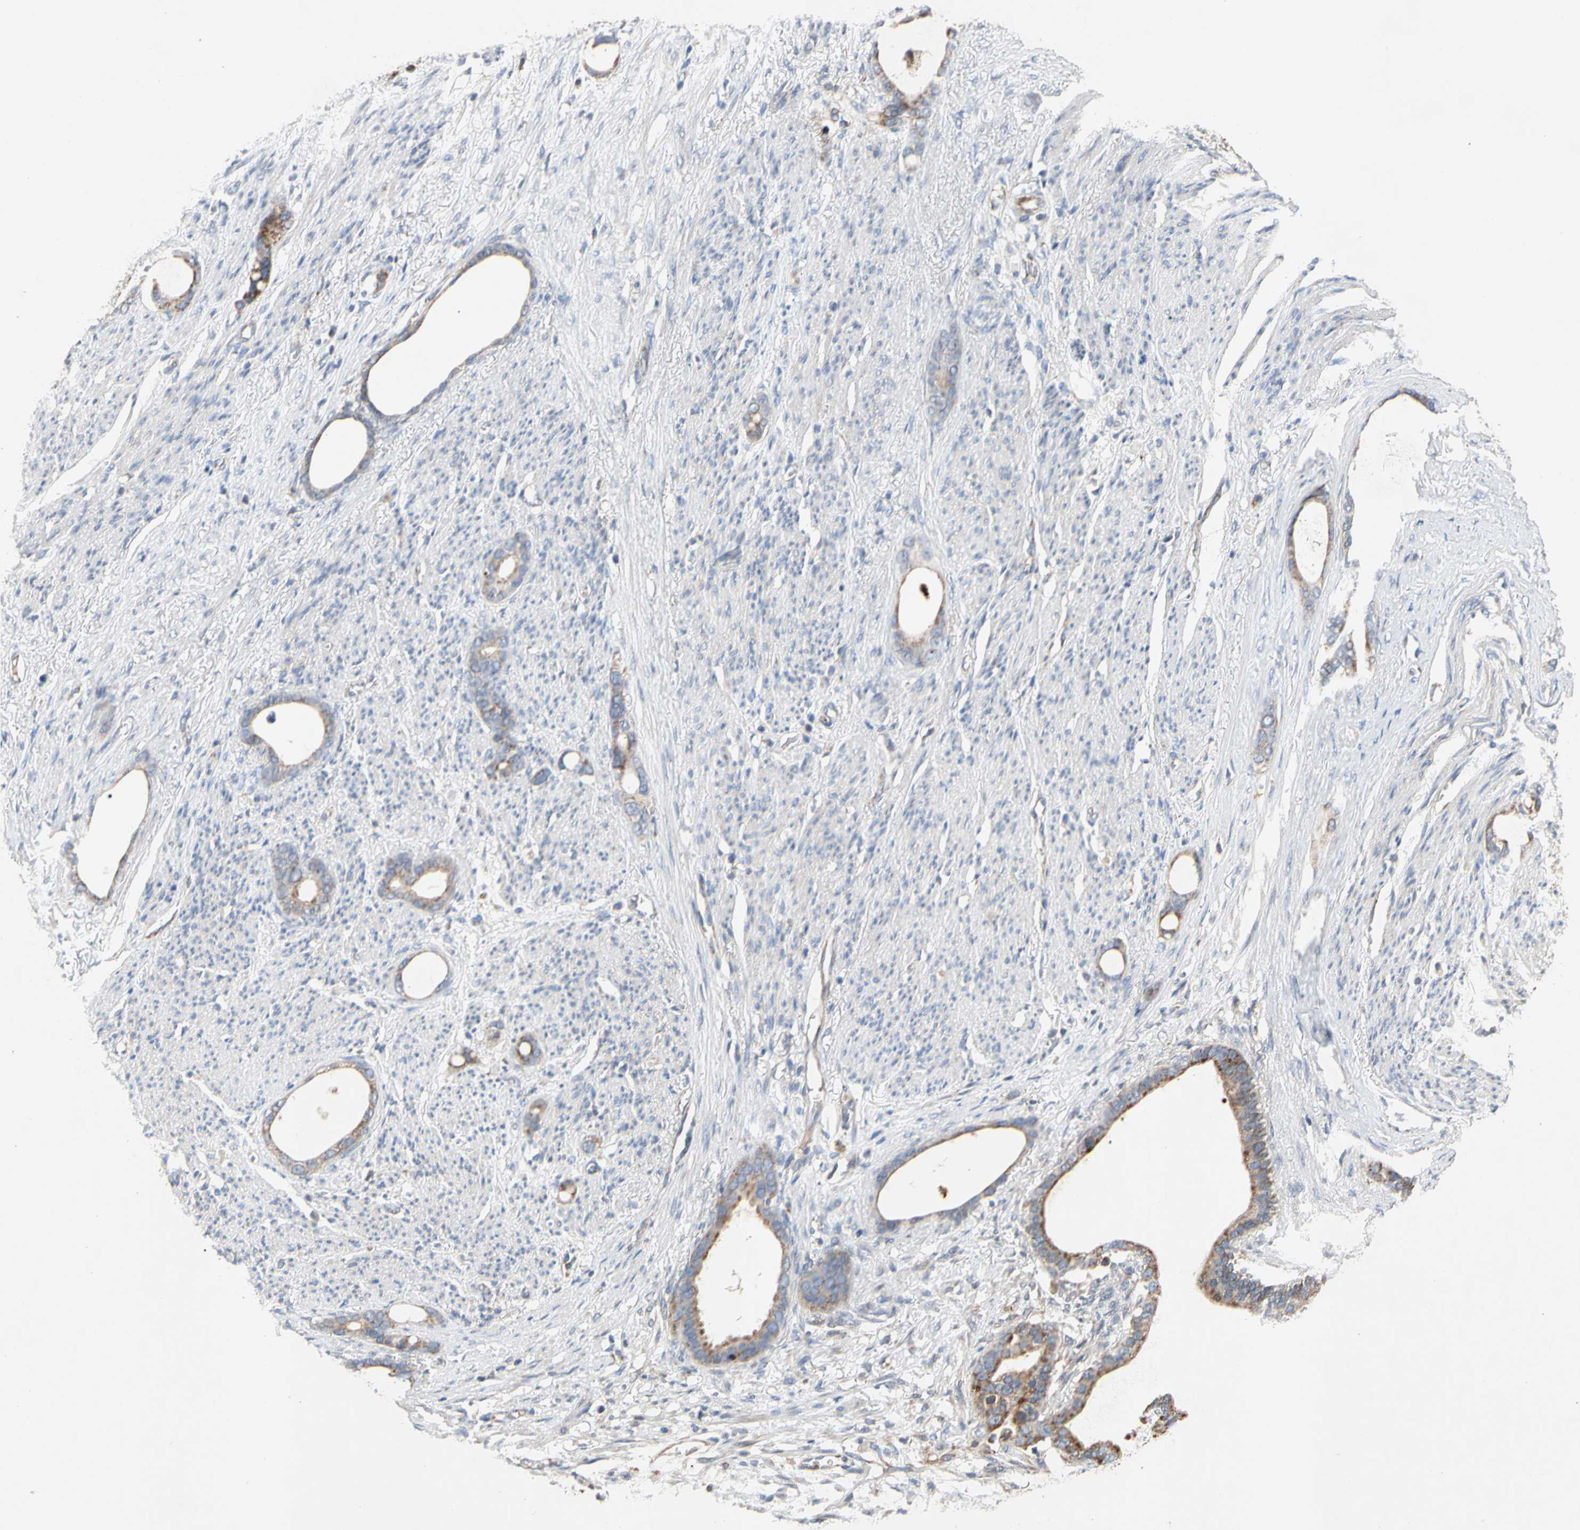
{"staining": {"intensity": "moderate", "quantity": ">75%", "location": "cytoplasmic/membranous"}, "tissue": "stomach cancer", "cell_type": "Tumor cells", "image_type": "cancer", "snomed": [{"axis": "morphology", "description": "Adenocarcinoma, NOS"}, {"axis": "topography", "description": "Stomach"}], "caption": "Immunohistochemical staining of stomach cancer (adenocarcinoma) displays moderate cytoplasmic/membranous protein expression in about >75% of tumor cells.", "gene": "GPD2", "patient": {"sex": "female", "age": 75}}